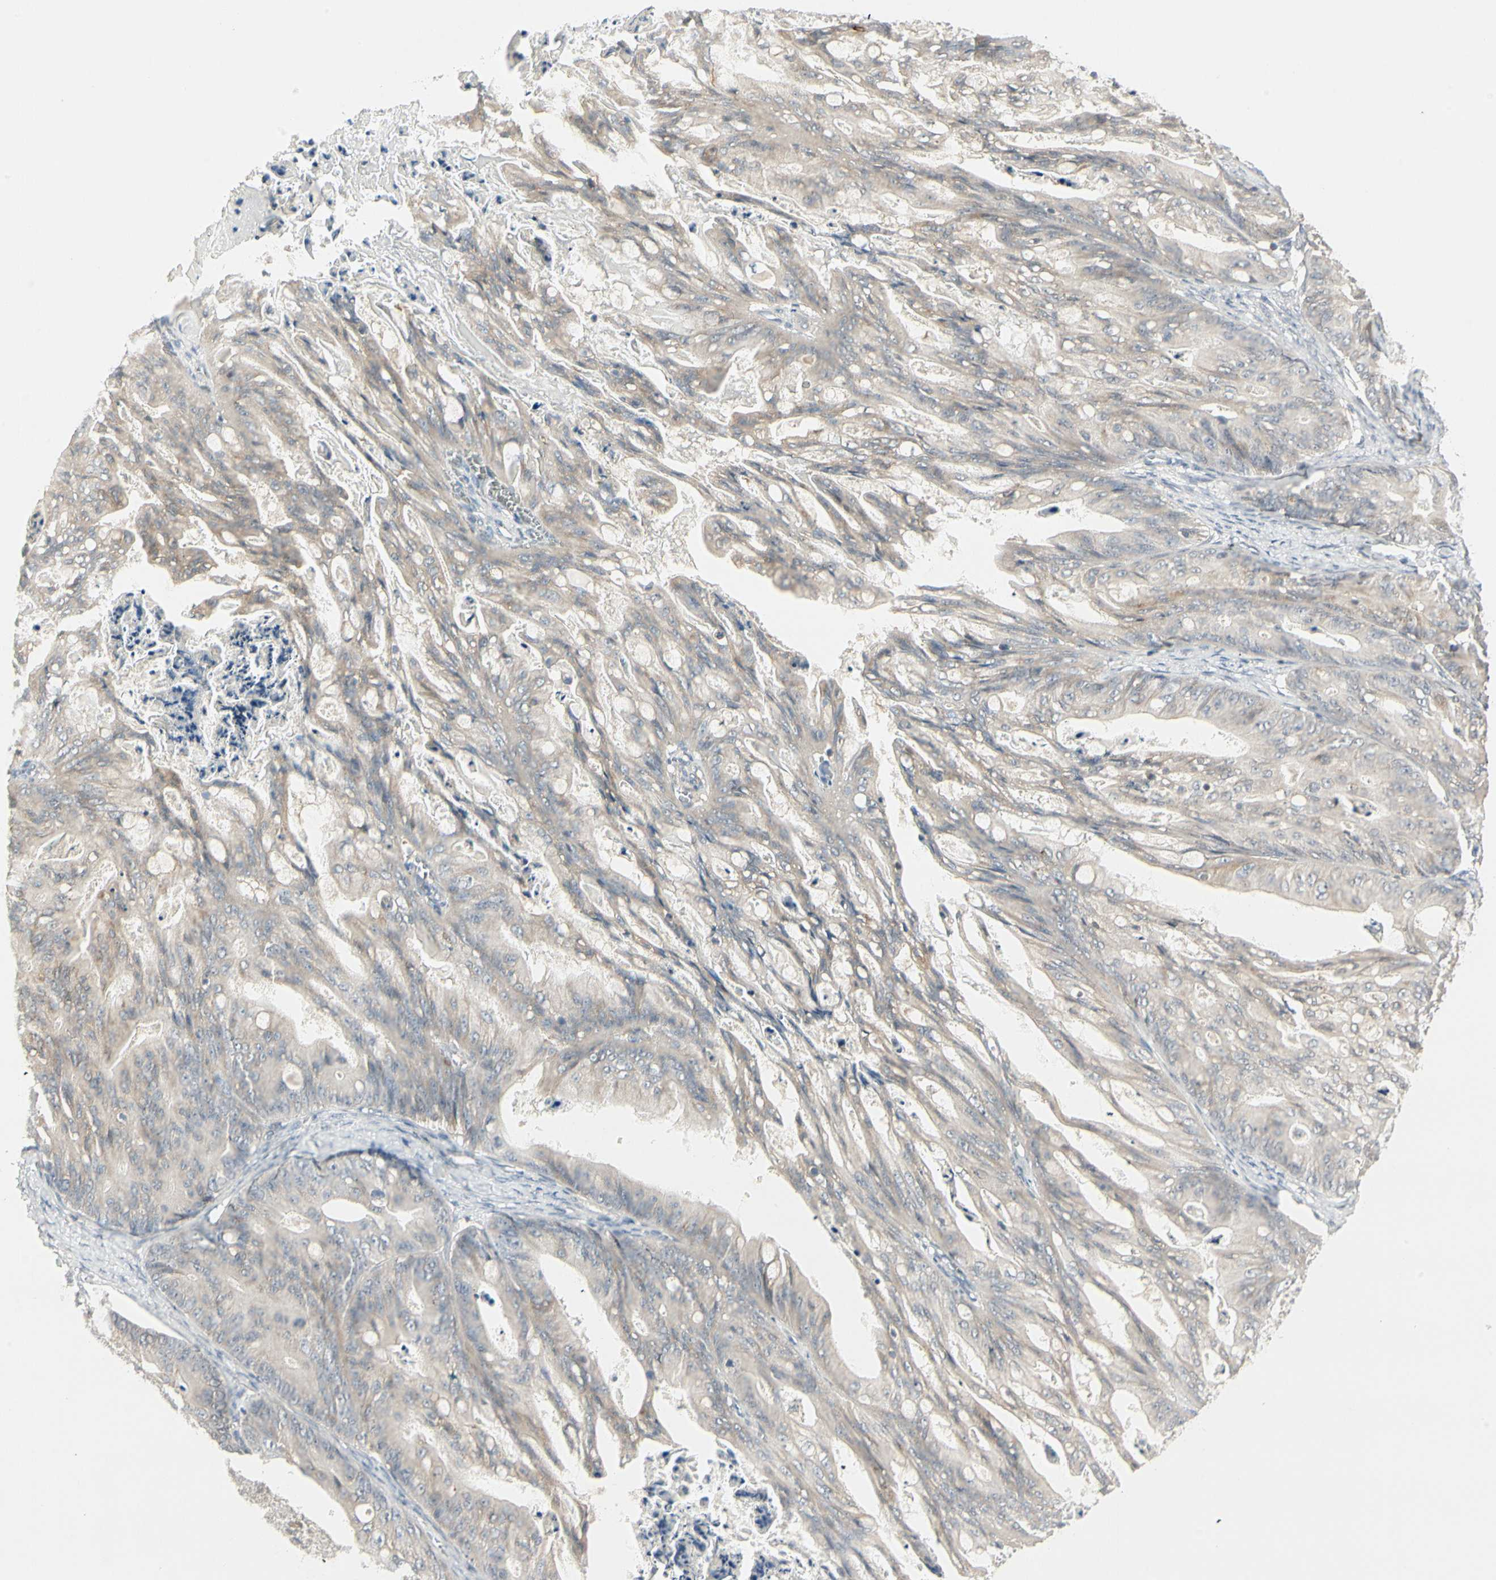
{"staining": {"intensity": "weak", "quantity": "25%-75%", "location": "cytoplasmic/membranous"}, "tissue": "ovarian cancer", "cell_type": "Tumor cells", "image_type": "cancer", "snomed": [{"axis": "morphology", "description": "Cystadenocarcinoma, mucinous, NOS"}, {"axis": "topography", "description": "Ovary"}], "caption": "Weak cytoplasmic/membranous staining is identified in about 25%-75% of tumor cells in mucinous cystadenocarcinoma (ovarian).", "gene": "ZFP36", "patient": {"sex": "female", "age": 37}}